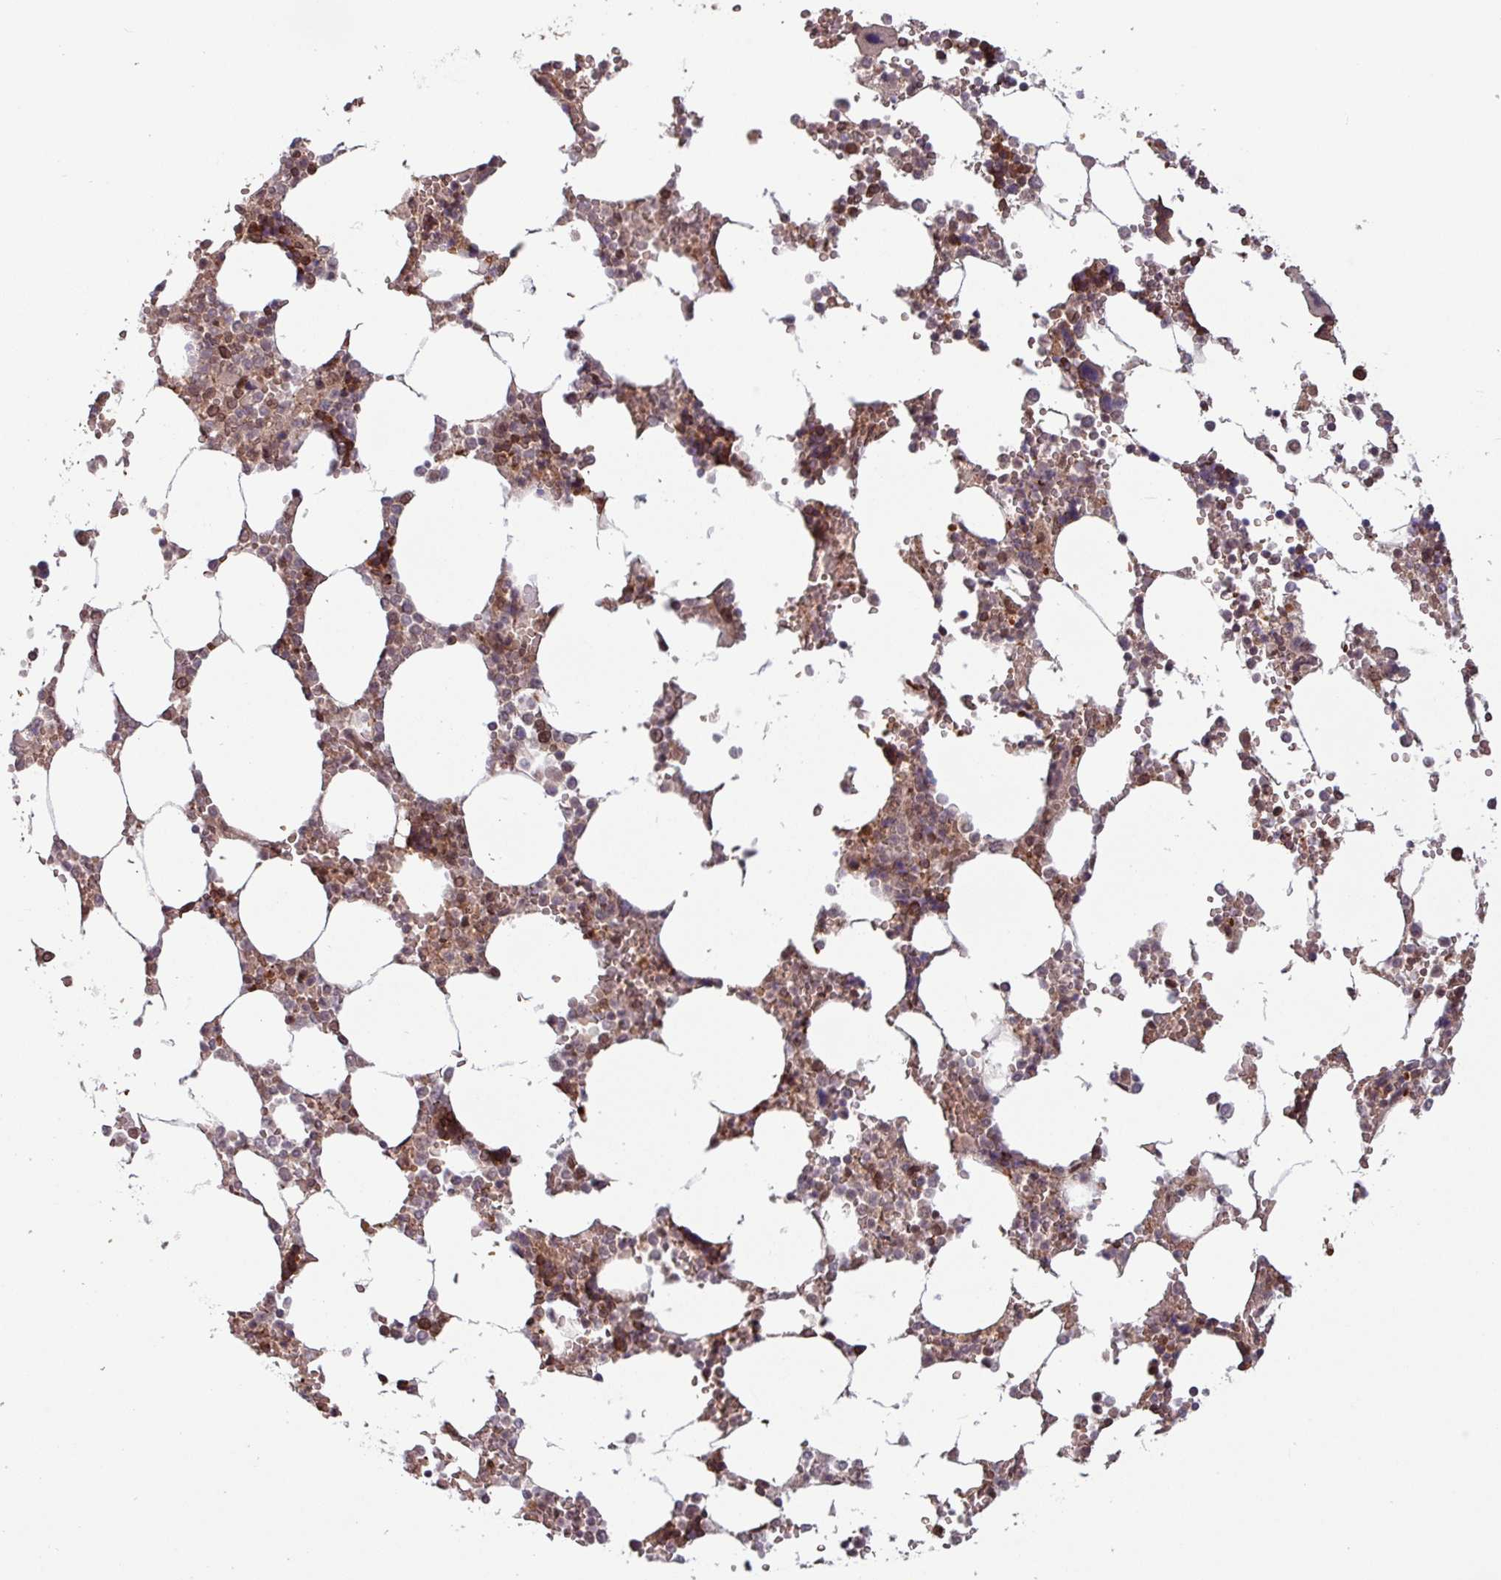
{"staining": {"intensity": "strong", "quantity": "25%-75%", "location": "cytoplasmic/membranous"}, "tissue": "bone marrow", "cell_type": "Hematopoietic cells", "image_type": "normal", "snomed": [{"axis": "morphology", "description": "Normal tissue, NOS"}, {"axis": "topography", "description": "Bone marrow"}], "caption": "Hematopoietic cells show high levels of strong cytoplasmic/membranous expression in approximately 25%-75% of cells in unremarkable human bone marrow.", "gene": "RBM4B", "patient": {"sex": "male", "age": 64}}